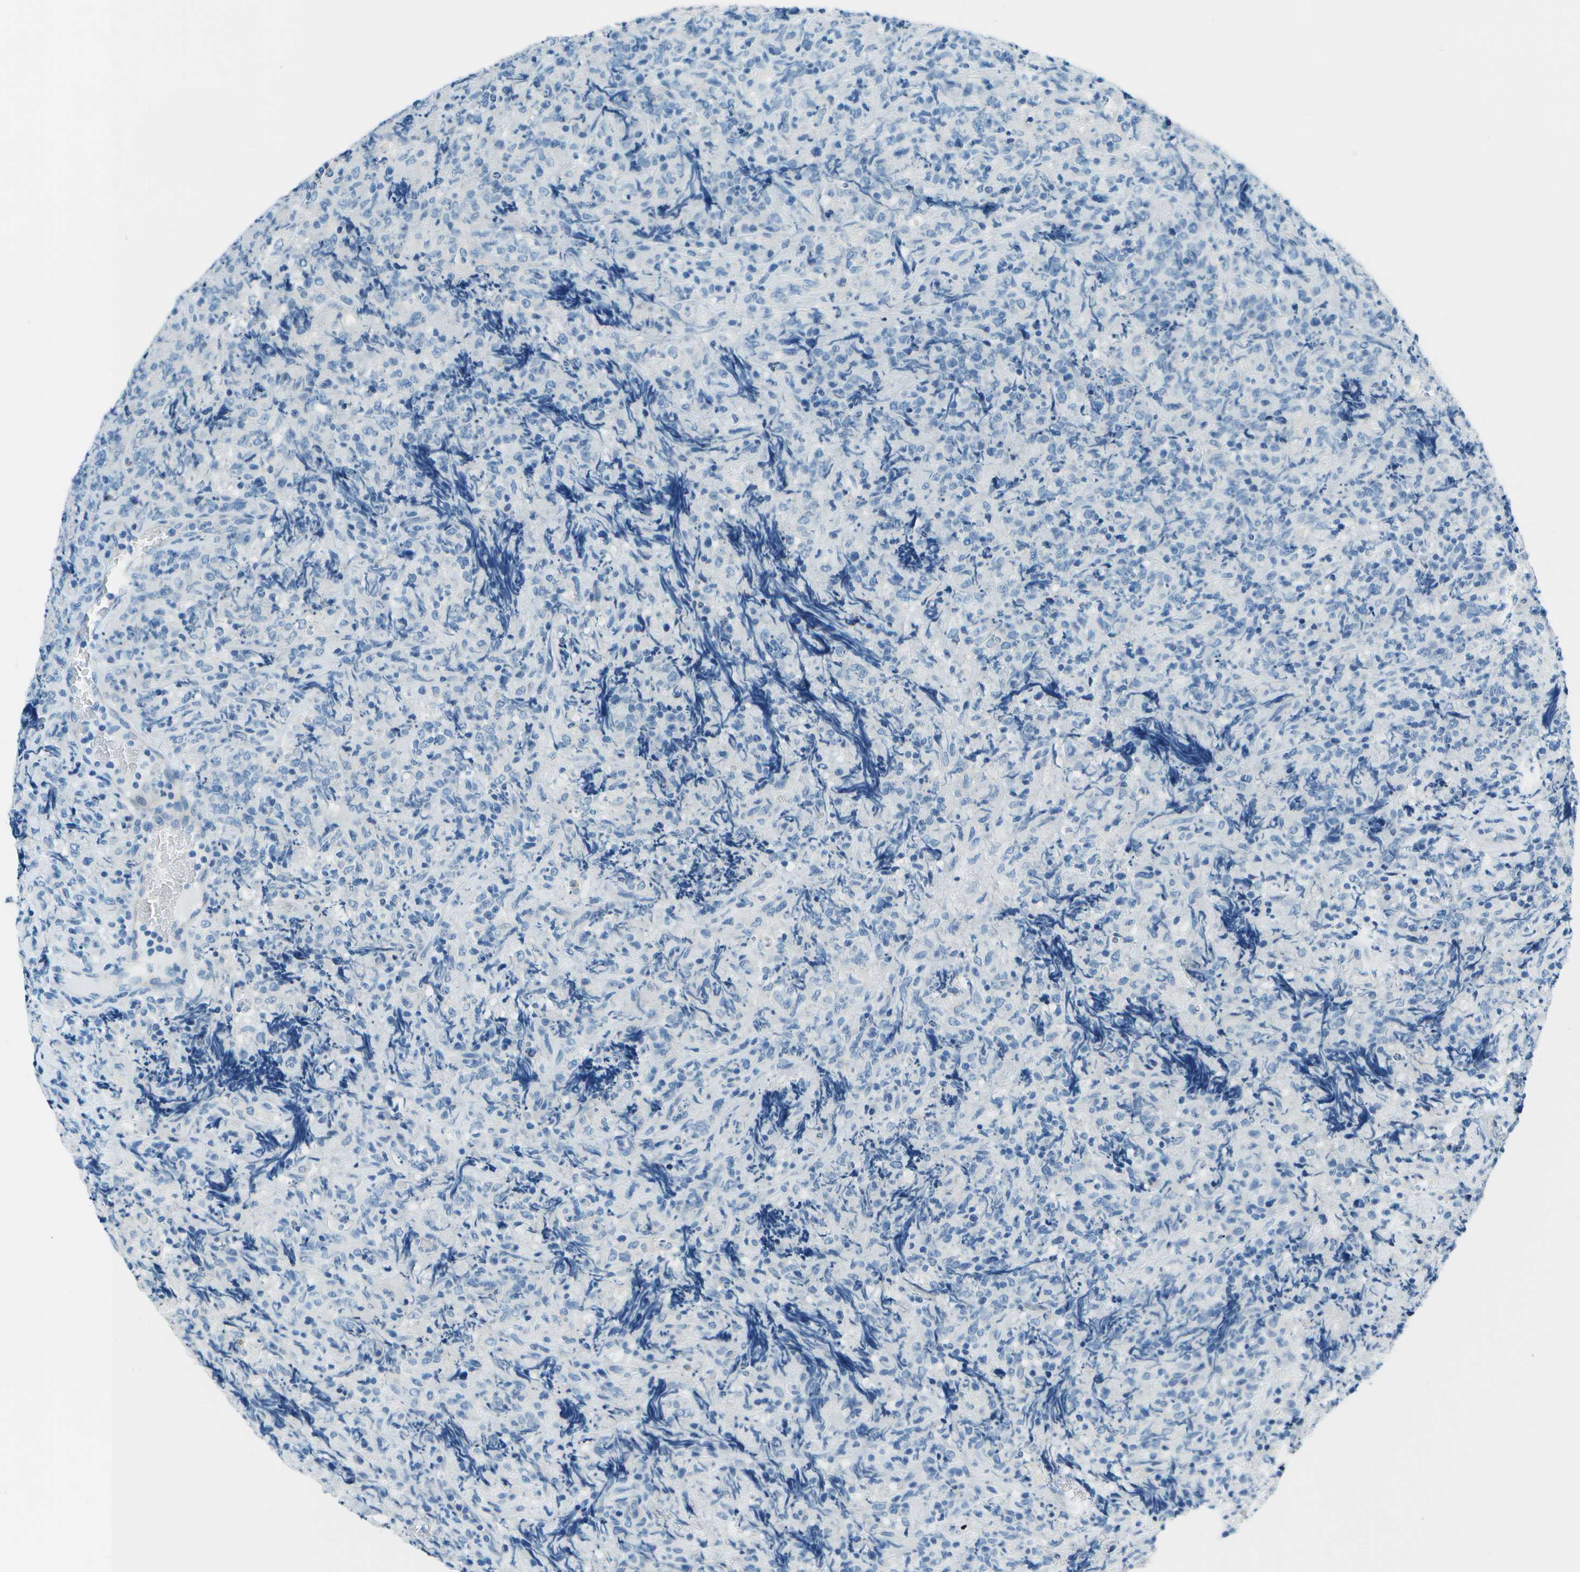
{"staining": {"intensity": "negative", "quantity": "none", "location": "none"}, "tissue": "lymphoma", "cell_type": "Tumor cells", "image_type": "cancer", "snomed": [{"axis": "morphology", "description": "Malignant lymphoma, non-Hodgkin's type, High grade"}, {"axis": "topography", "description": "Tonsil"}], "caption": "A high-resolution micrograph shows IHC staining of lymphoma, which displays no significant staining in tumor cells.", "gene": "SLC16A10", "patient": {"sex": "female", "age": 36}}